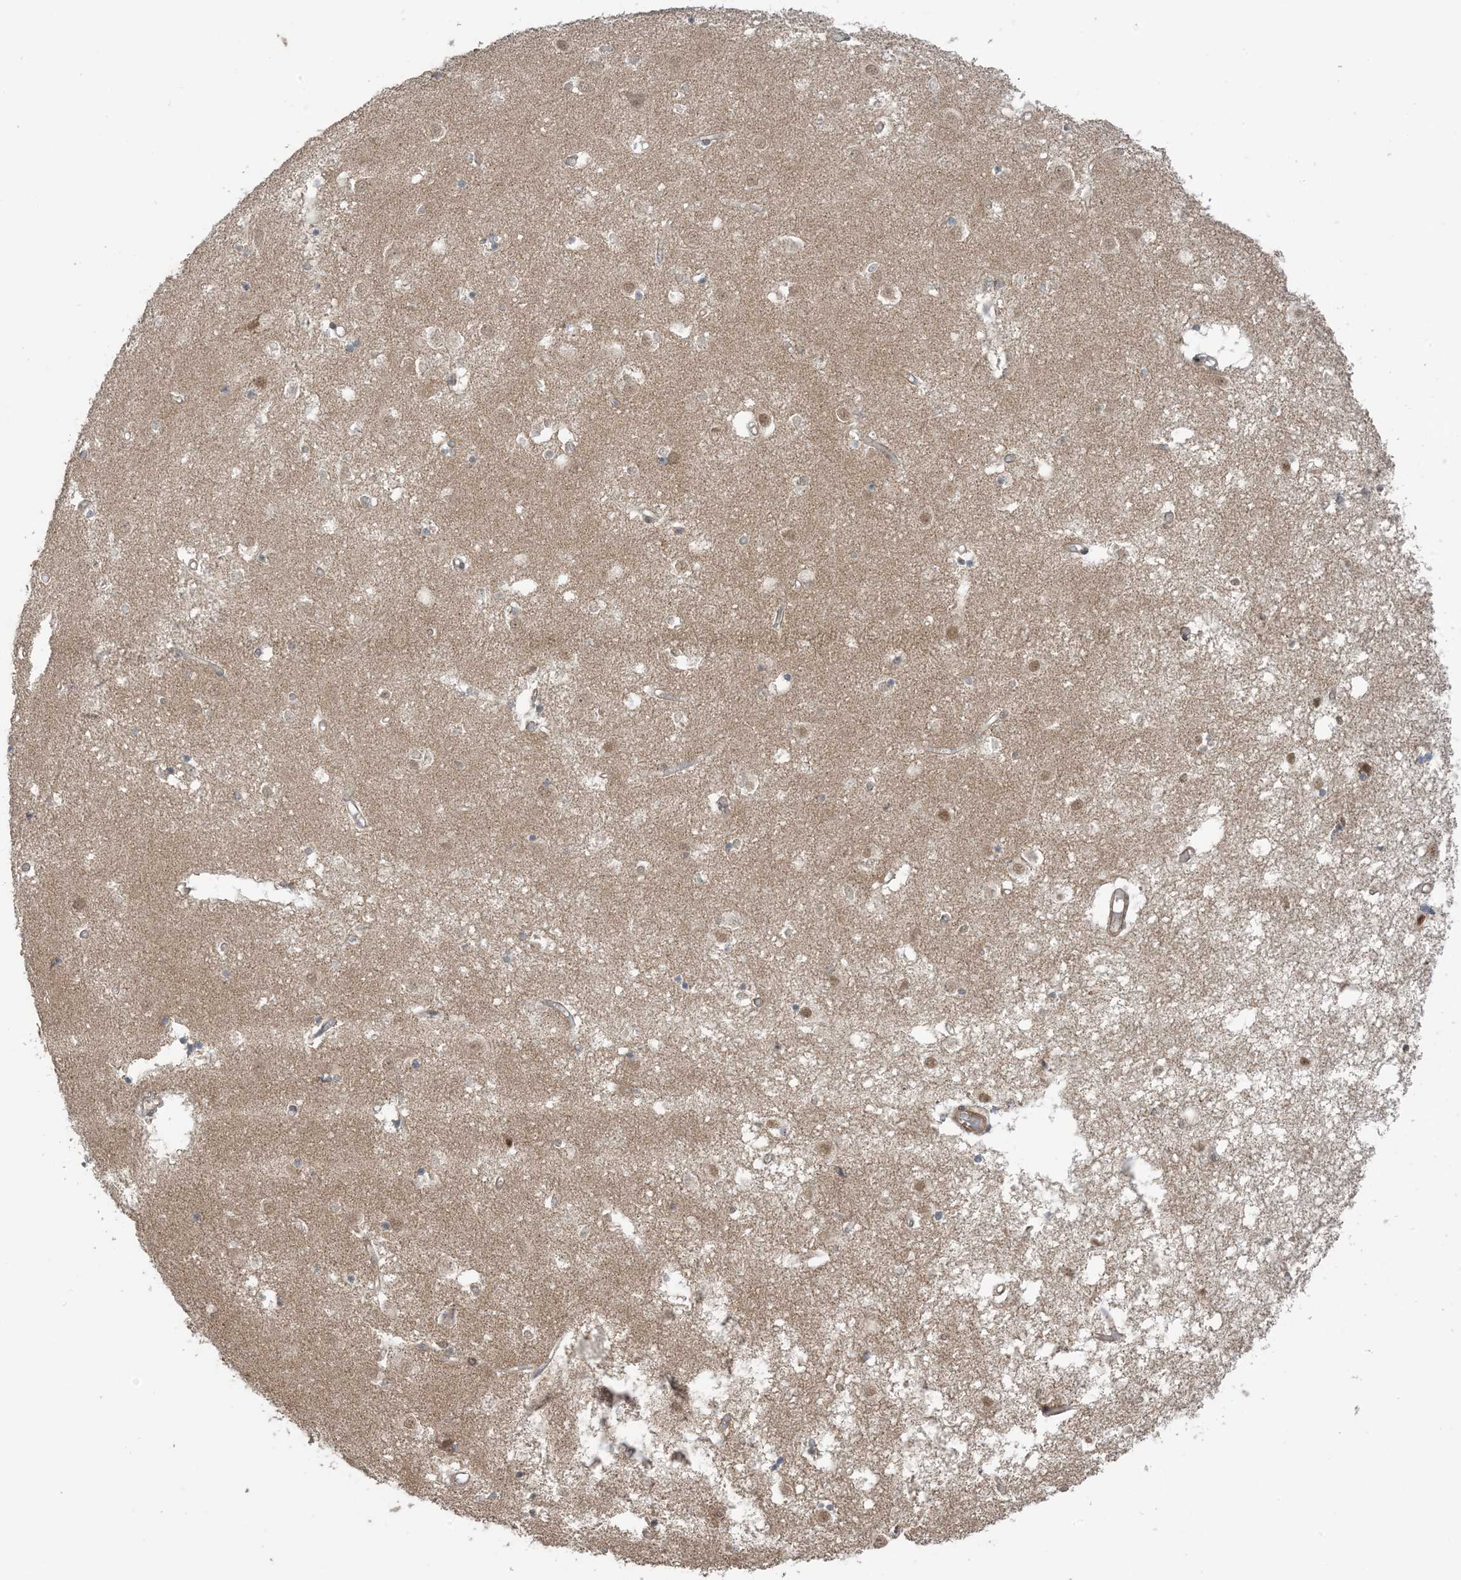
{"staining": {"intensity": "negative", "quantity": "none", "location": "none"}, "tissue": "caudate", "cell_type": "Glial cells", "image_type": "normal", "snomed": [{"axis": "morphology", "description": "Normal tissue, NOS"}, {"axis": "topography", "description": "Lateral ventricle wall"}], "caption": "IHC of unremarkable human caudate displays no staining in glial cells.", "gene": "PHLDB2", "patient": {"sex": "male", "age": 45}}